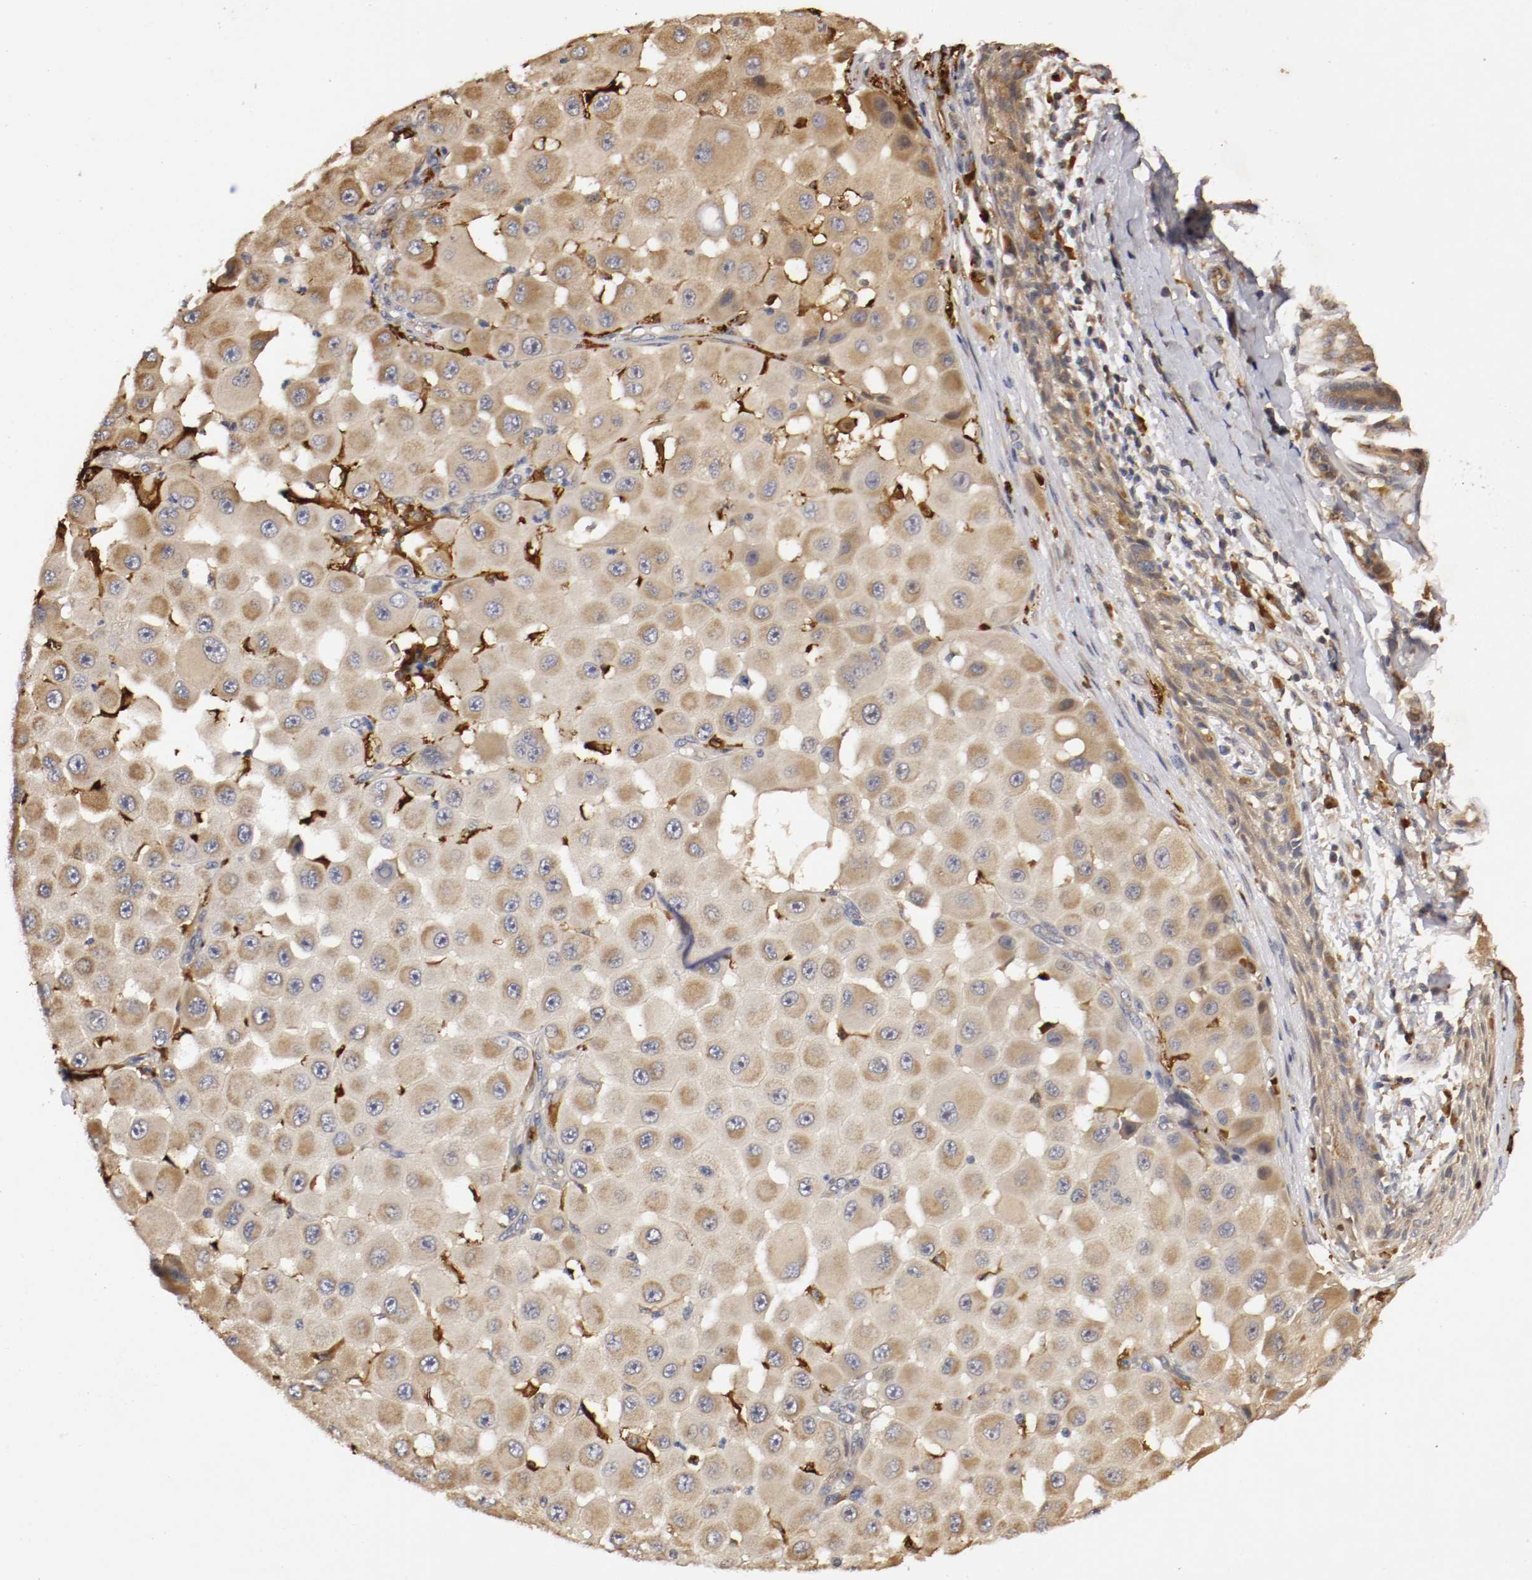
{"staining": {"intensity": "weak", "quantity": "25%-75%", "location": "cytoplasmic/membranous"}, "tissue": "melanoma", "cell_type": "Tumor cells", "image_type": "cancer", "snomed": [{"axis": "morphology", "description": "Malignant melanoma, NOS"}, {"axis": "topography", "description": "Skin"}], "caption": "About 25%-75% of tumor cells in malignant melanoma reveal weak cytoplasmic/membranous protein staining as visualized by brown immunohistochemical staining.", "gene": "VEZT", "patient": {"sex": "female", "age": 81}}